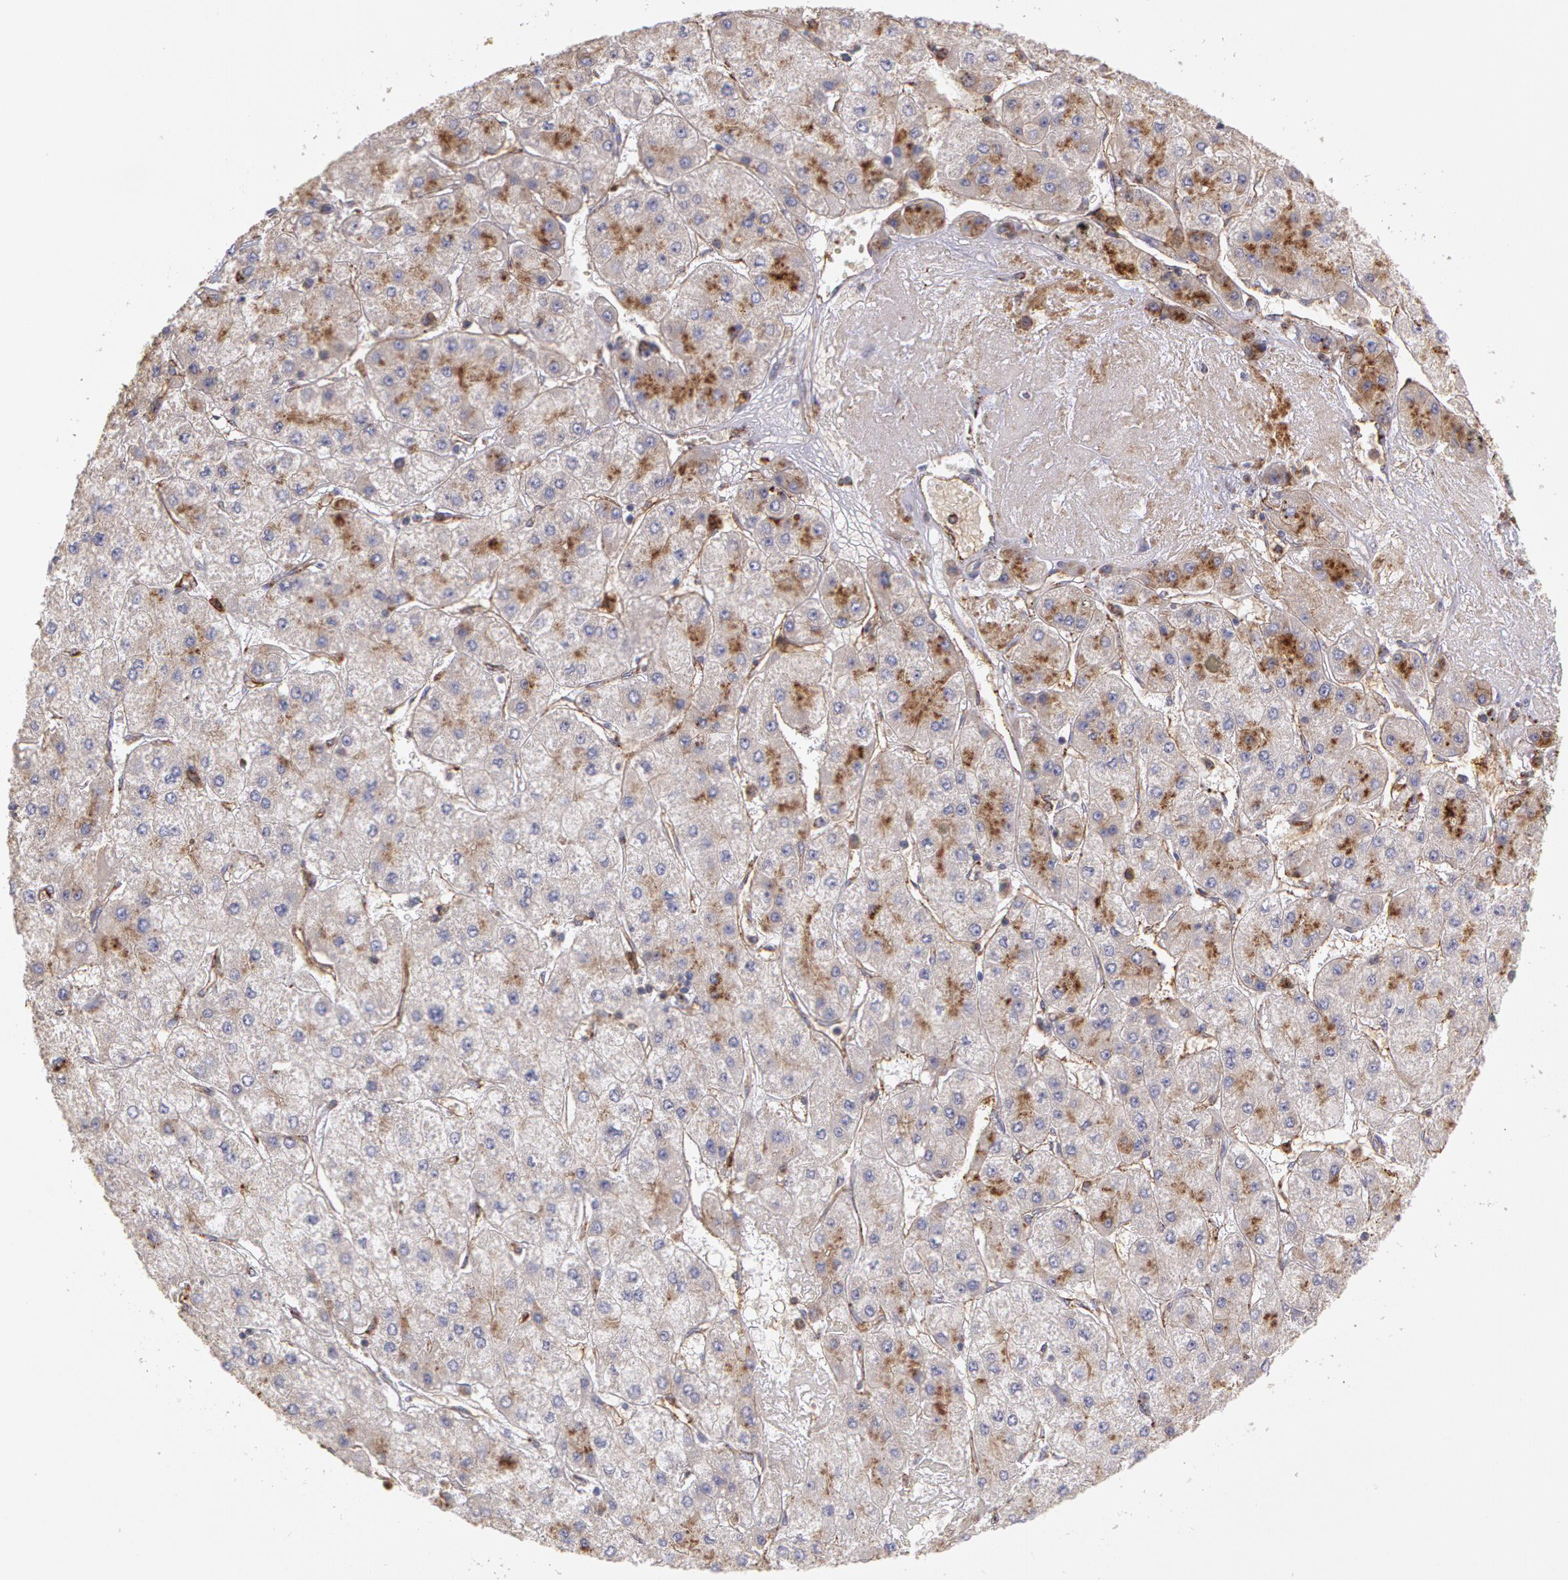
{"staining": {"intensity": "moderate", "quantity": ">75%", "location": "cytoplasmic/membranous"}, "tissue": "liver cancer", "cell_type": "Tumor cells", "image_type": "cancer", "snomed": [{"axis": "morphology", "description": "Carcinoma, Hepatocellular, NOS"}, {"axis": "topography", "description": "Liver"}], "caption": "An immunohistochemistry histopathology image of neoplastic tissue is shown. Protein staining in brown labels moderate cytoplasmic/membranous positivity in hepatocellular carcinoma (liver) within tumor cells.", "gene": "FLOT2", "patient": {"sex": "female", "age": 52}}